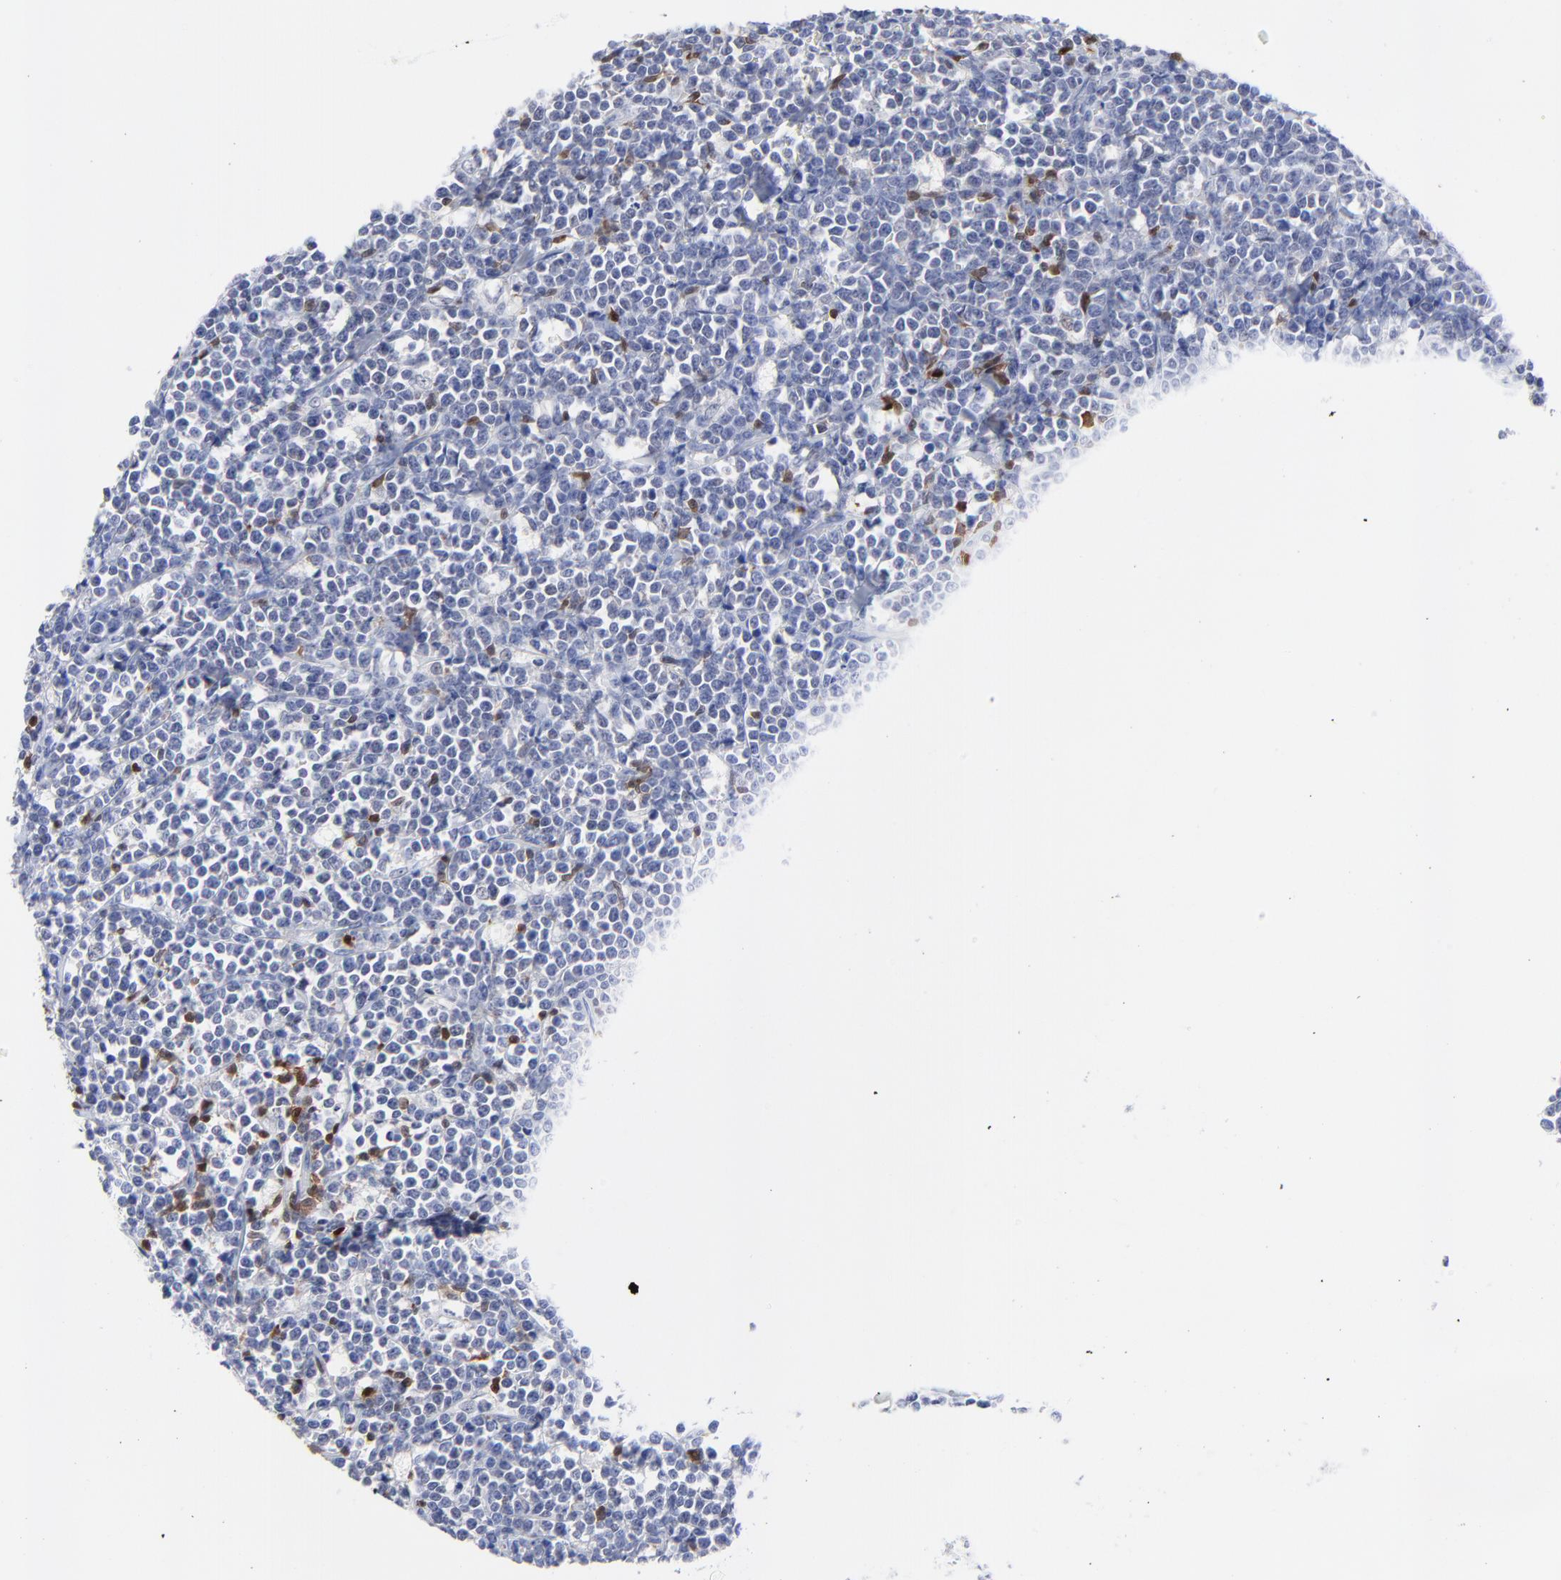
{"staining": {"intensity": "negative", "quantity": "none", "location": "none"}, "tissue": "lymphoma", "cell_type": "Tumor cells", "image_type": "cancer", "snomed": [{"axis": "morphology", "description": "Malignant lymphoma, non-Hodgkin's type, High grade"}, {"axis": "topography", "description": "Small intestine"}, {"axis": "topography", "description": "Colon"}], "caption": "The histopathology image displays no significant staining in tumor cells of lymphoma. The staining was performed using DAB to visualize the protein expression in brown, while the nuclei were stained in blue with hematoxylin (Magnification: 20x).", "gene": "ZAP70", "patient": {"sex": "male", "age": 8}}